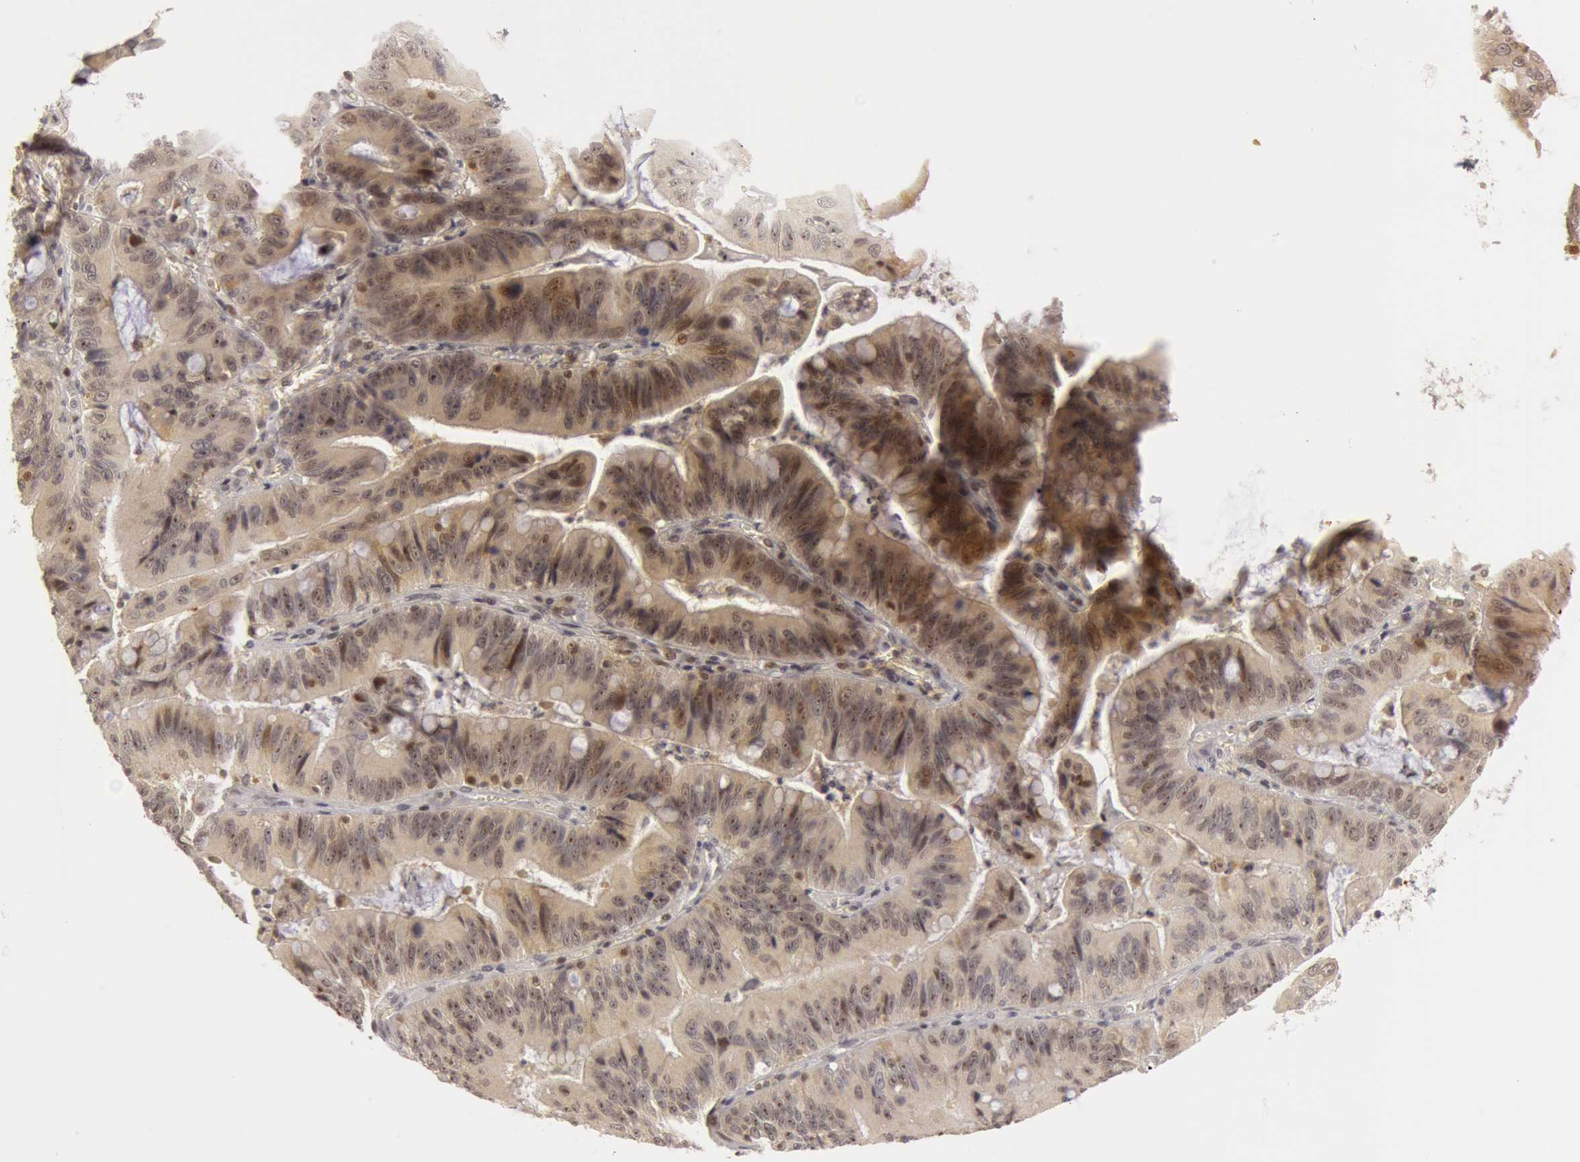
{"staining": {"intensity": "weak", "quantity": "<25%", "location": "nuclear"}, "tissue": "stomach cancer", "cell_type": "Tumor cells", "image_type": "cancer", "snomed": [{"axis": "morphology", "description": "Adenocarcinoma, NOS"}, {"axis": "topography", "description": "Stomach, upper"}], "caption": "The photomicrograph exhibits no significant staining in tumor cells of stomach adenocarcinoma. (Brightfield microscopy of DAB IHC at high magnification).", "gene": "OASL", "patient": {"sex": "male", "age": 63}}